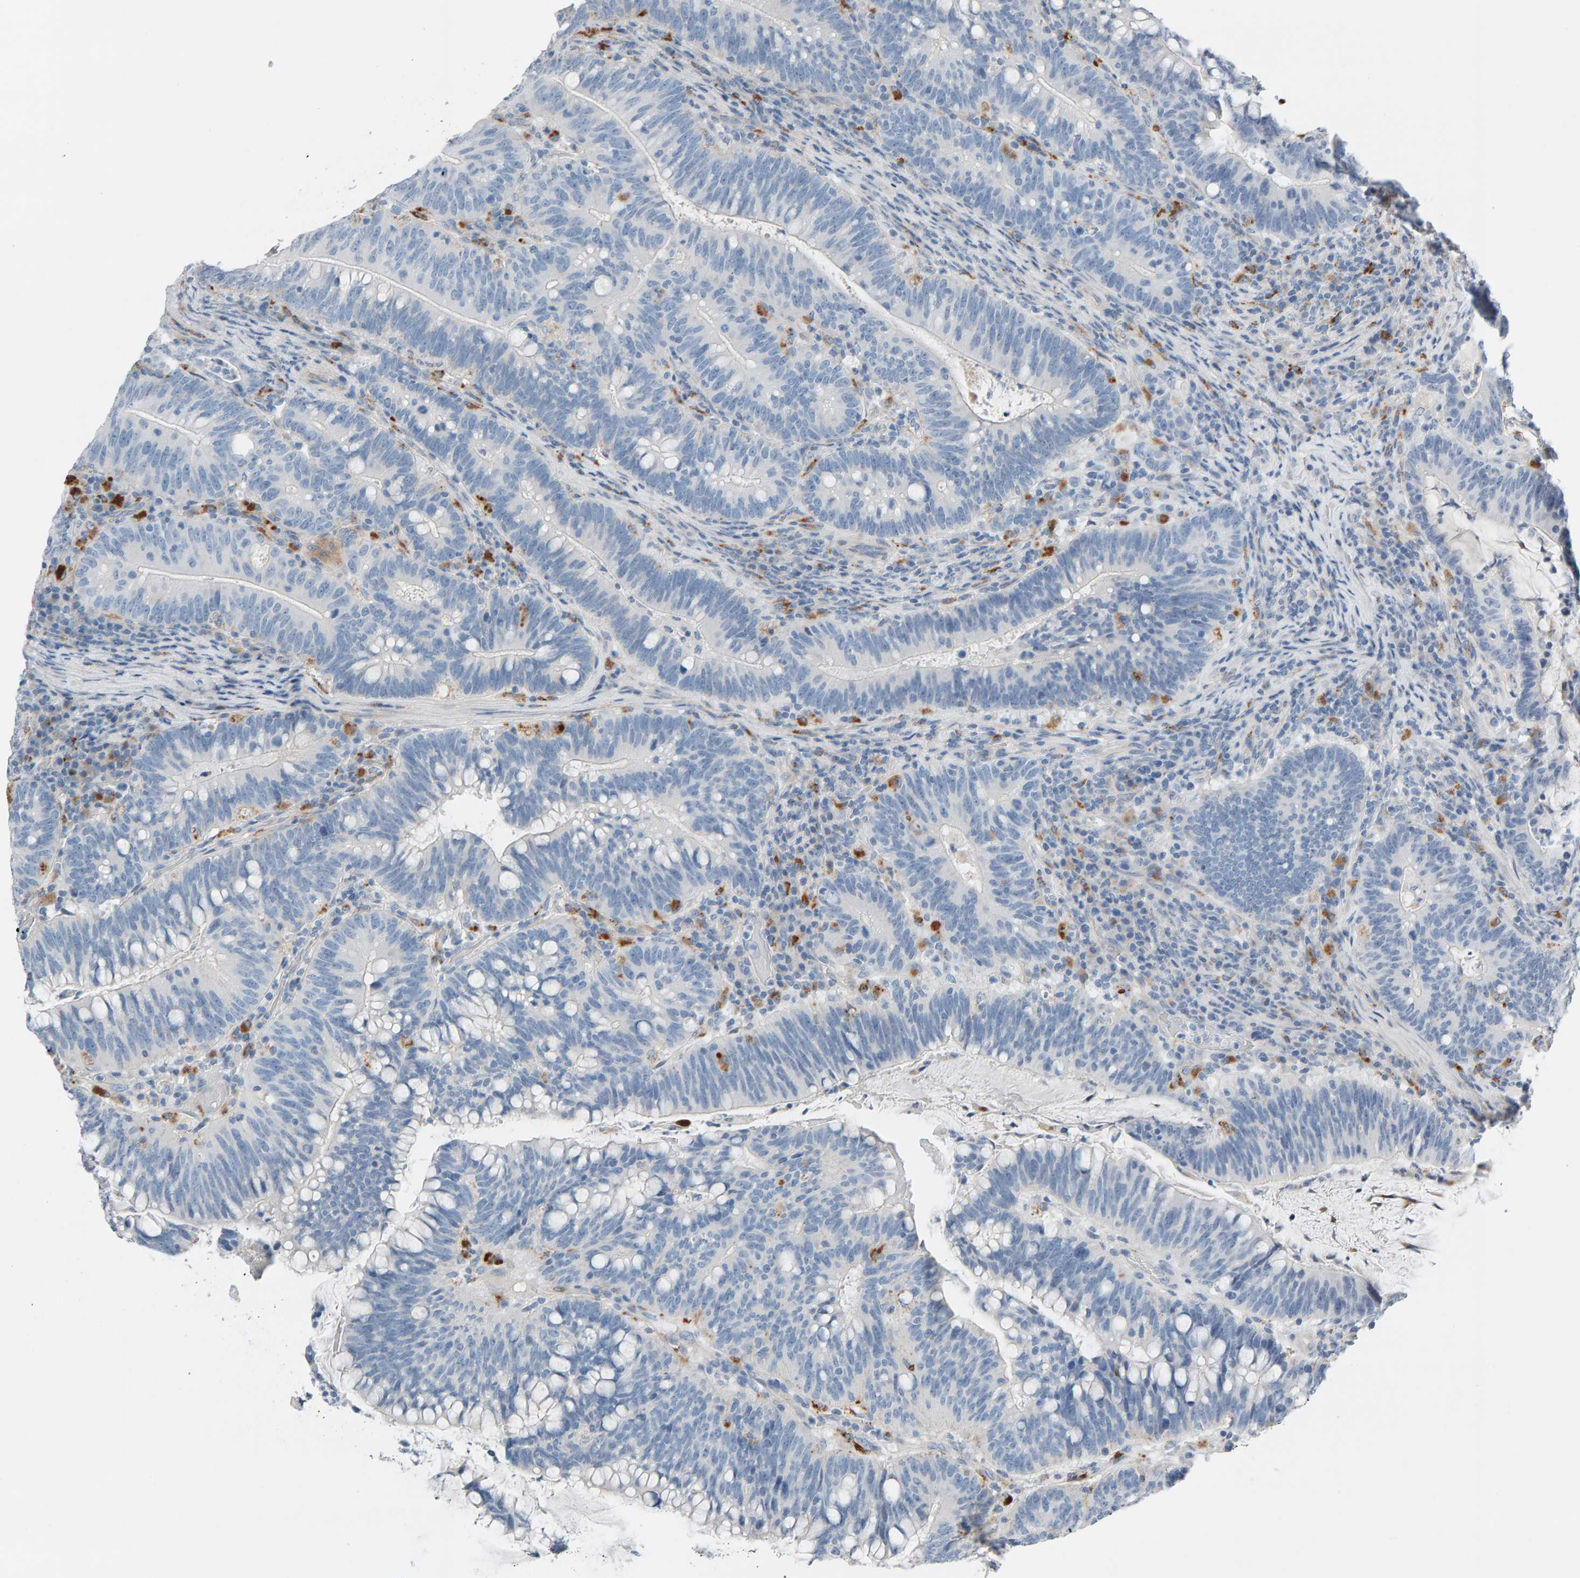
{"staining": {"intensity": "negative", "quantity": "none", "location": "none"}, "tissue": "colorectal cancer", "cell_type": "Tumor cells", "image_type": "cancer", "snomed": [{"axis": "morphology", "description": "Adenocarcinoma, NOS"}, {"axis": "topography", "description": "Colon"}], "caption": "IHC of human colorectal cancer exhibits no positivity in tumor cells.", "gene": "IPPK", "patient": {"sex": "female", "age": 66}}